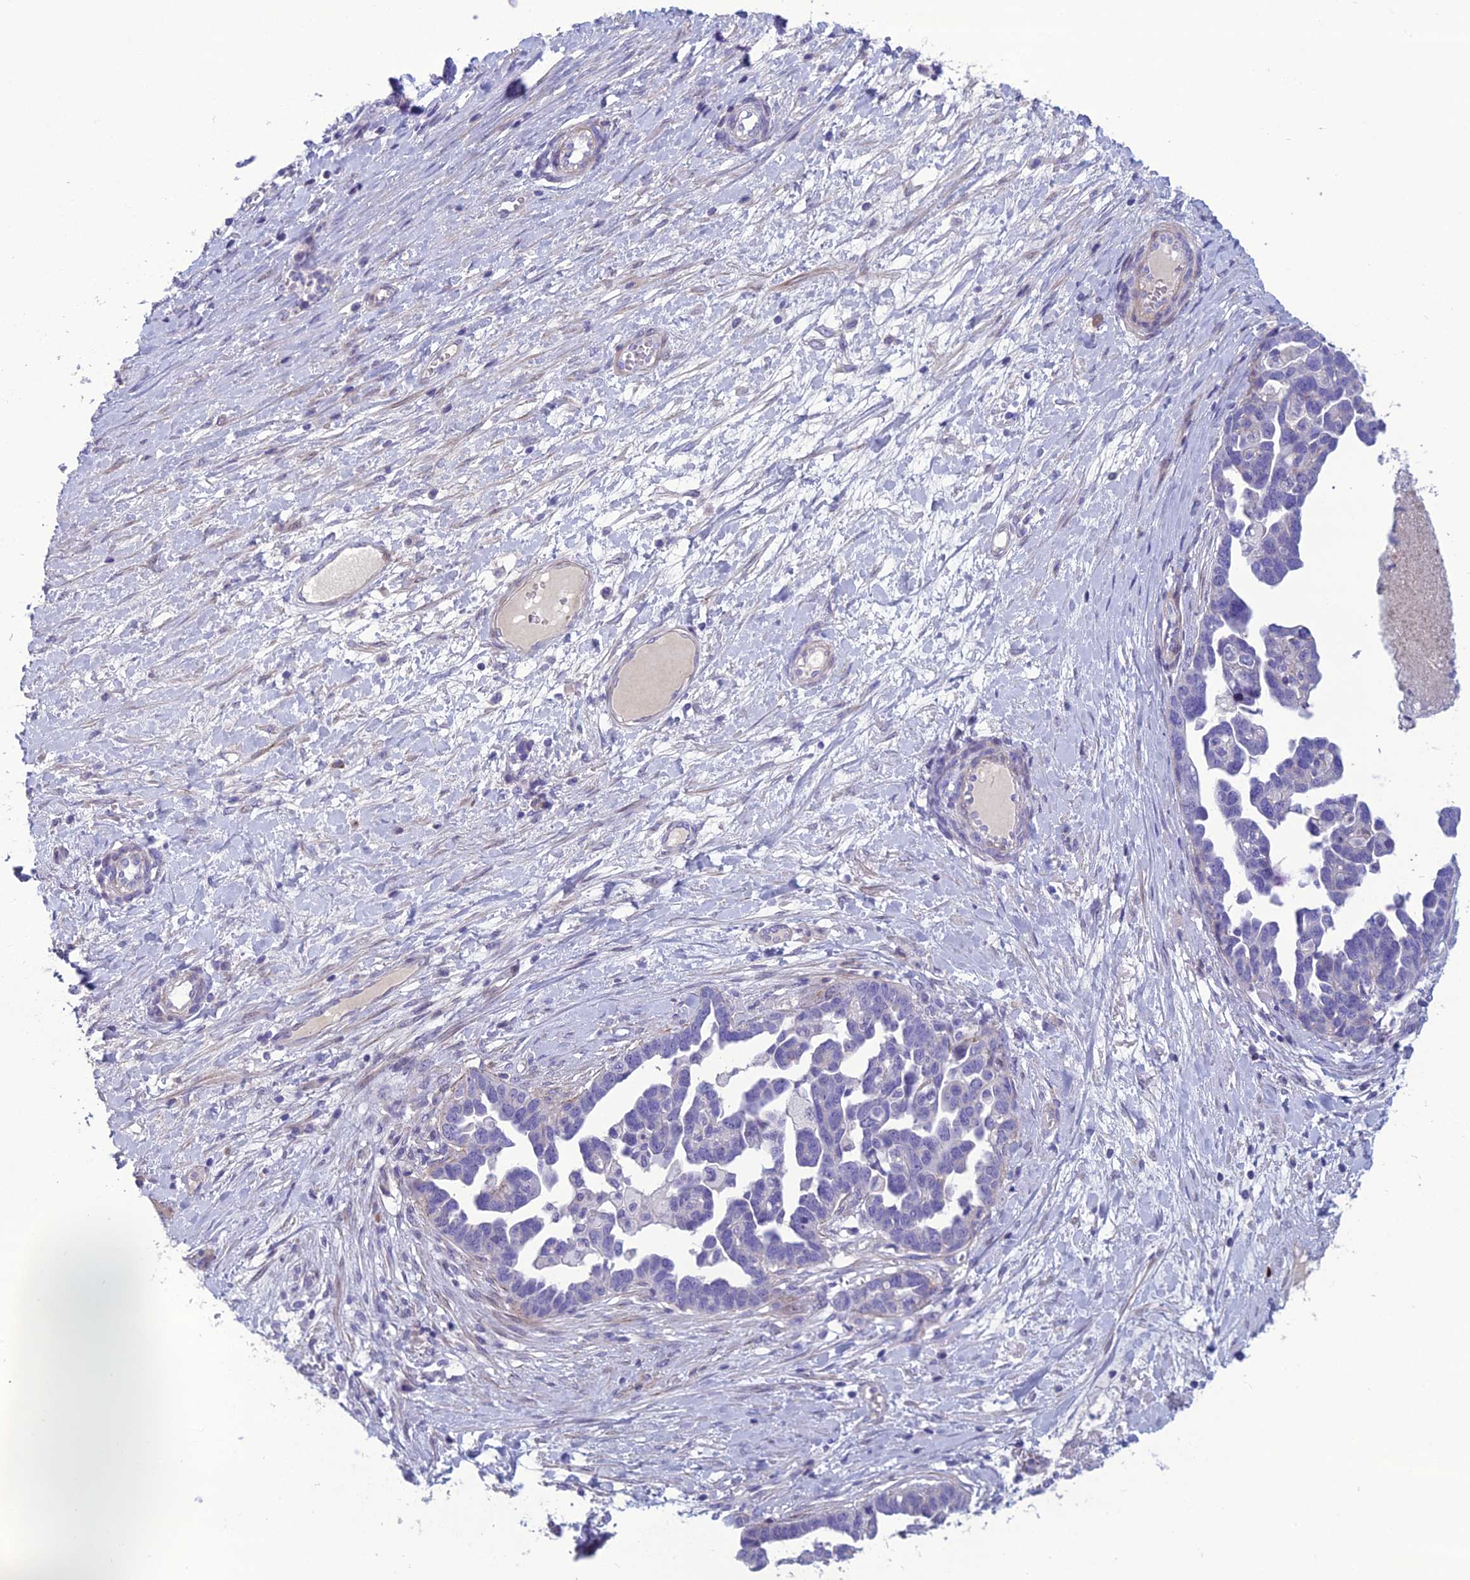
{"staining": {"intensity": "negative", "quantity": "none", "location": "none"}, "tissue": "ovarian cancer", "cell_type": "Tumor cells", "image_type": "cancer", "snomed": [{"axis": "morphology", "description": "Cystadenocarcinoma, serous, NOS"}, {"axis": "topography", "description": "Ovary"}], "caption": "An image of human ovarian cancer (serous cystadenocarcinoma) is negative for staining in tumor cells.", "gene": "OR56B1", "patient": {"sex": "female", "age": 54}}